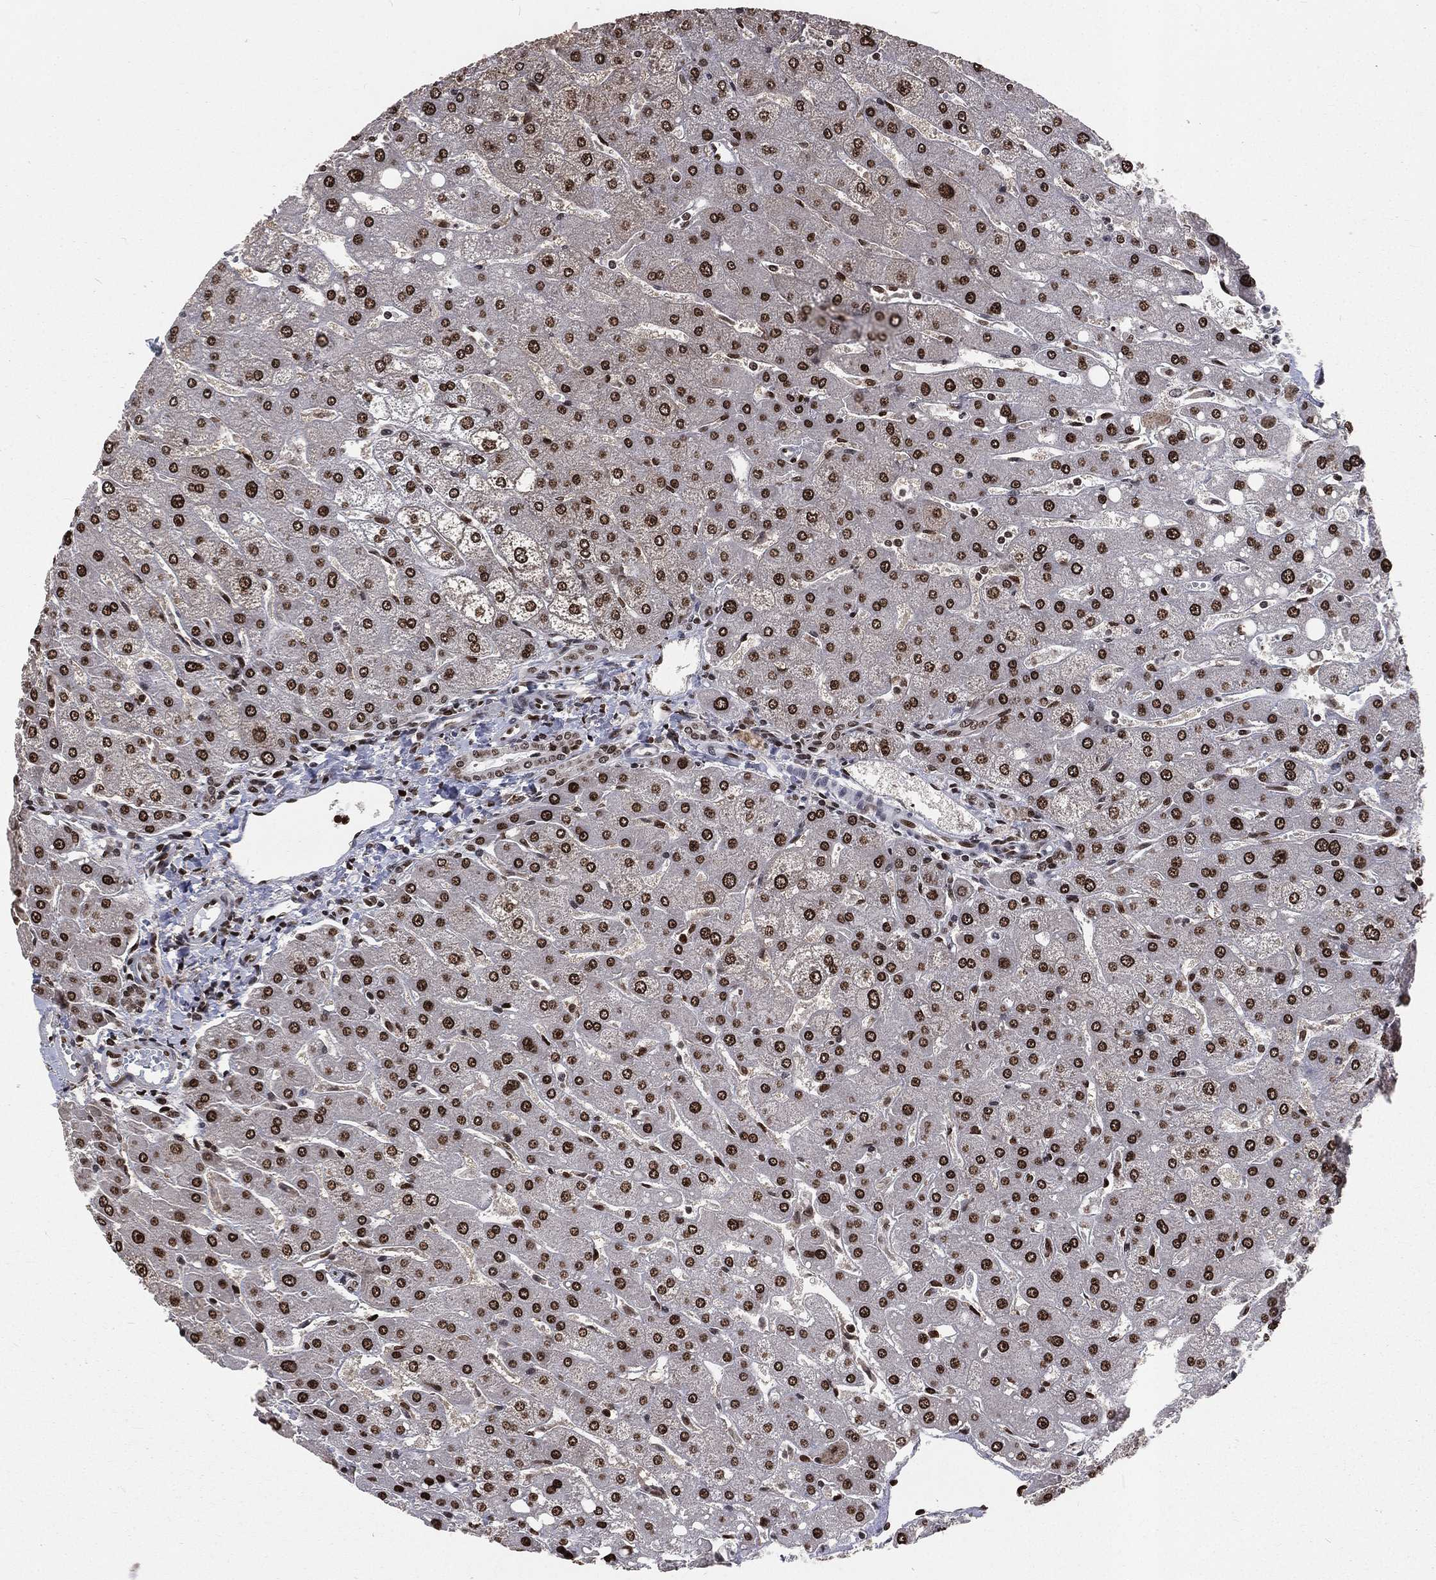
{"staining": {"intensity": "moderate", "quantity": "<25%", "location": "nuclear"}, "tissue": "liver", "cell_type": "Cholangiocytes", "image_type": "normal", "snomed": [{"axis": "morphology", "description": "Normal tissue, NOS"}, {"axis": "topography", "description": "Liver"}], "caption": "This is a histology image of IHC staining of benign liver, which shows moderate expression in the nuclear of cholangiocytes.", "gene": "POLB", "patient": {"sex": "male", "age": 67}}